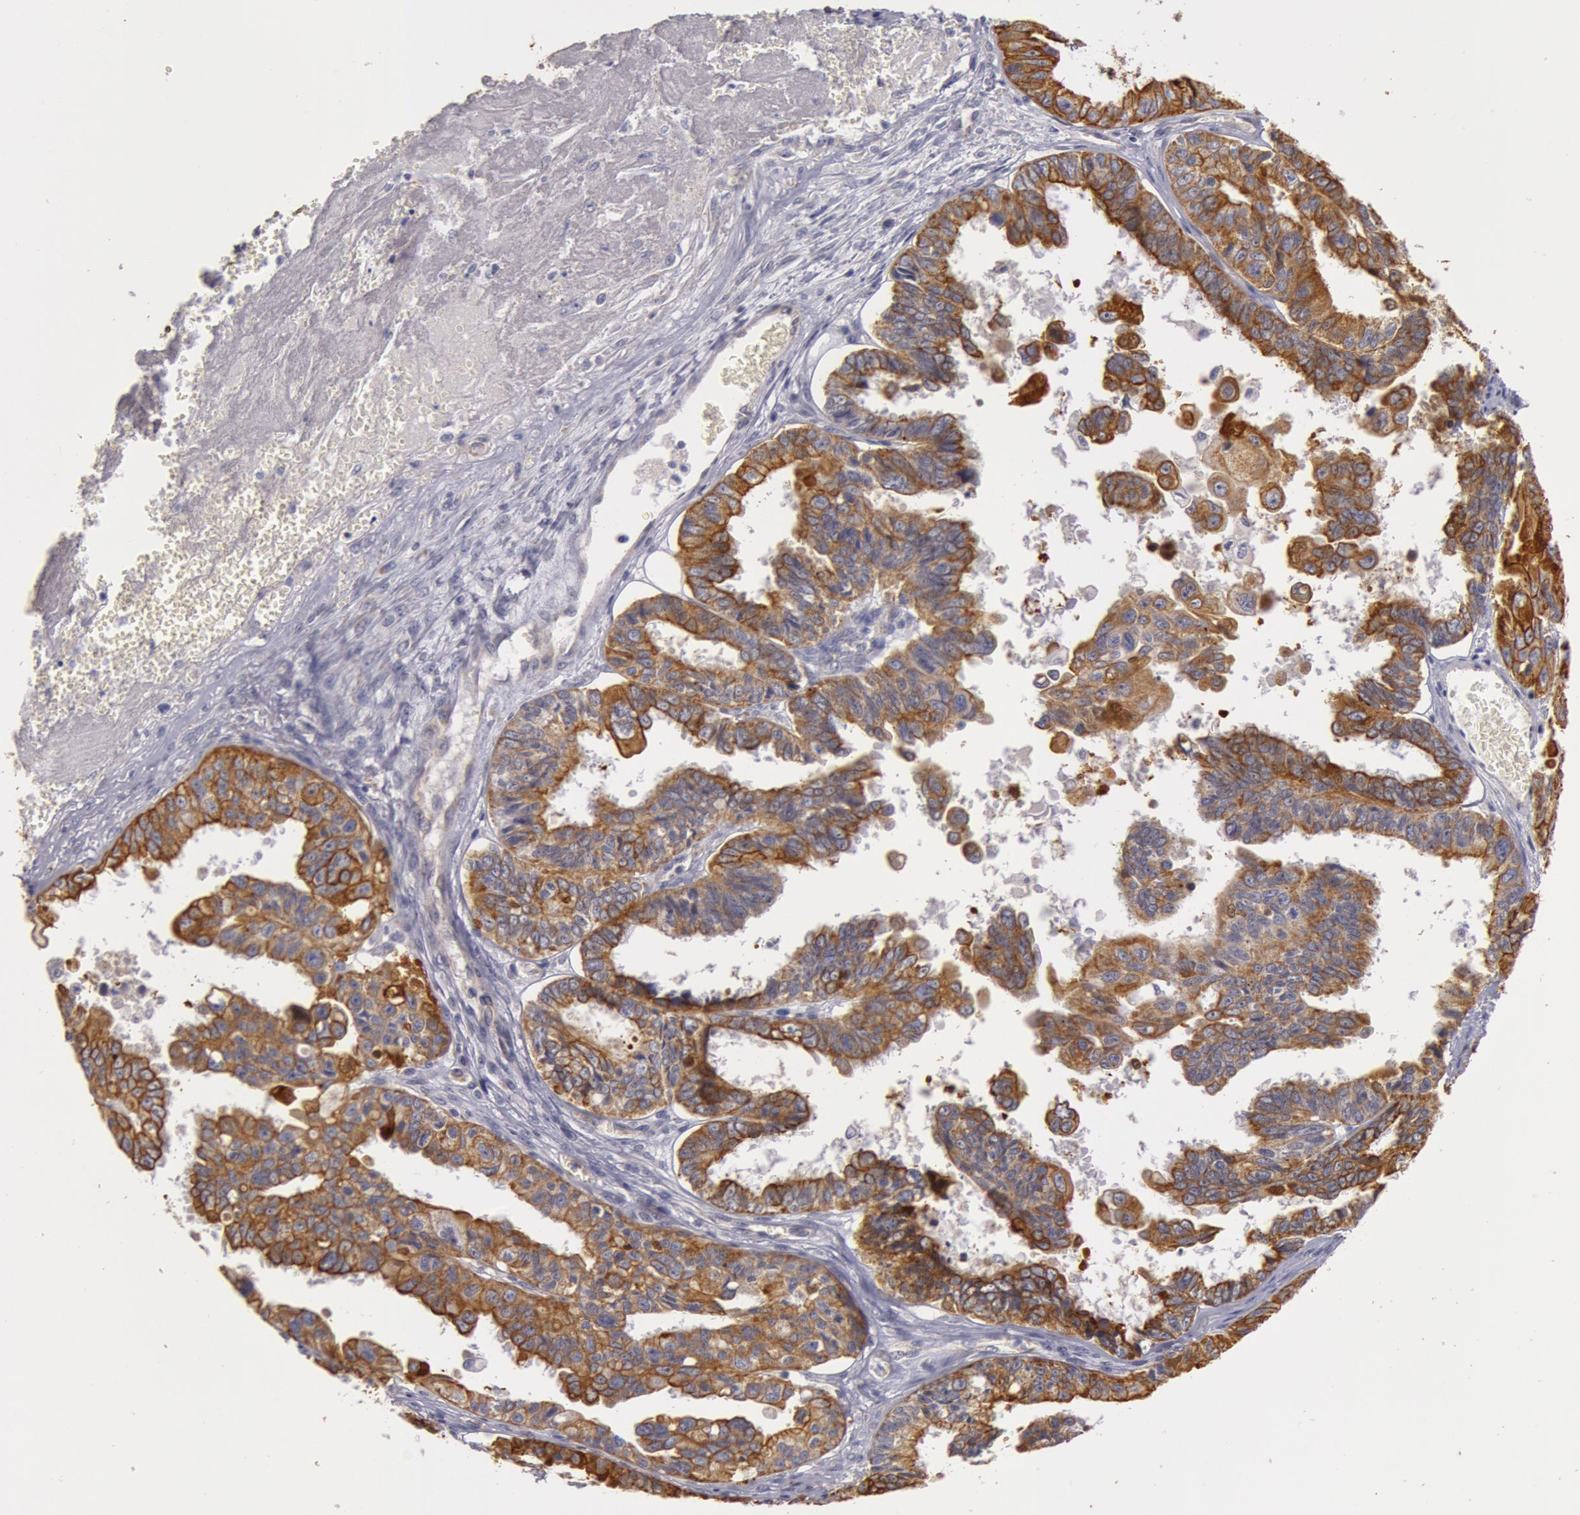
{"staining": {"intensity": "strong", "quantity": ">75%", "location": "cytoplasmic/membranous"}, "tissue": "ovarian cancer", "cell_type": "Tumor cells", "image_type": "cancer", "snomed": [{"axis": "morphology", "description": "Carcinoma, endometroid"}, {"axis": "topography", "description": "Ovary"}], "caption": "The immunohistochemical stain labels strong cytoplasmic/membranous staining in tumor cells of ovarian endometroid carcinoma tissue.", "gene": "KRT18", "patient": {"sex": "female", "age": 85}}